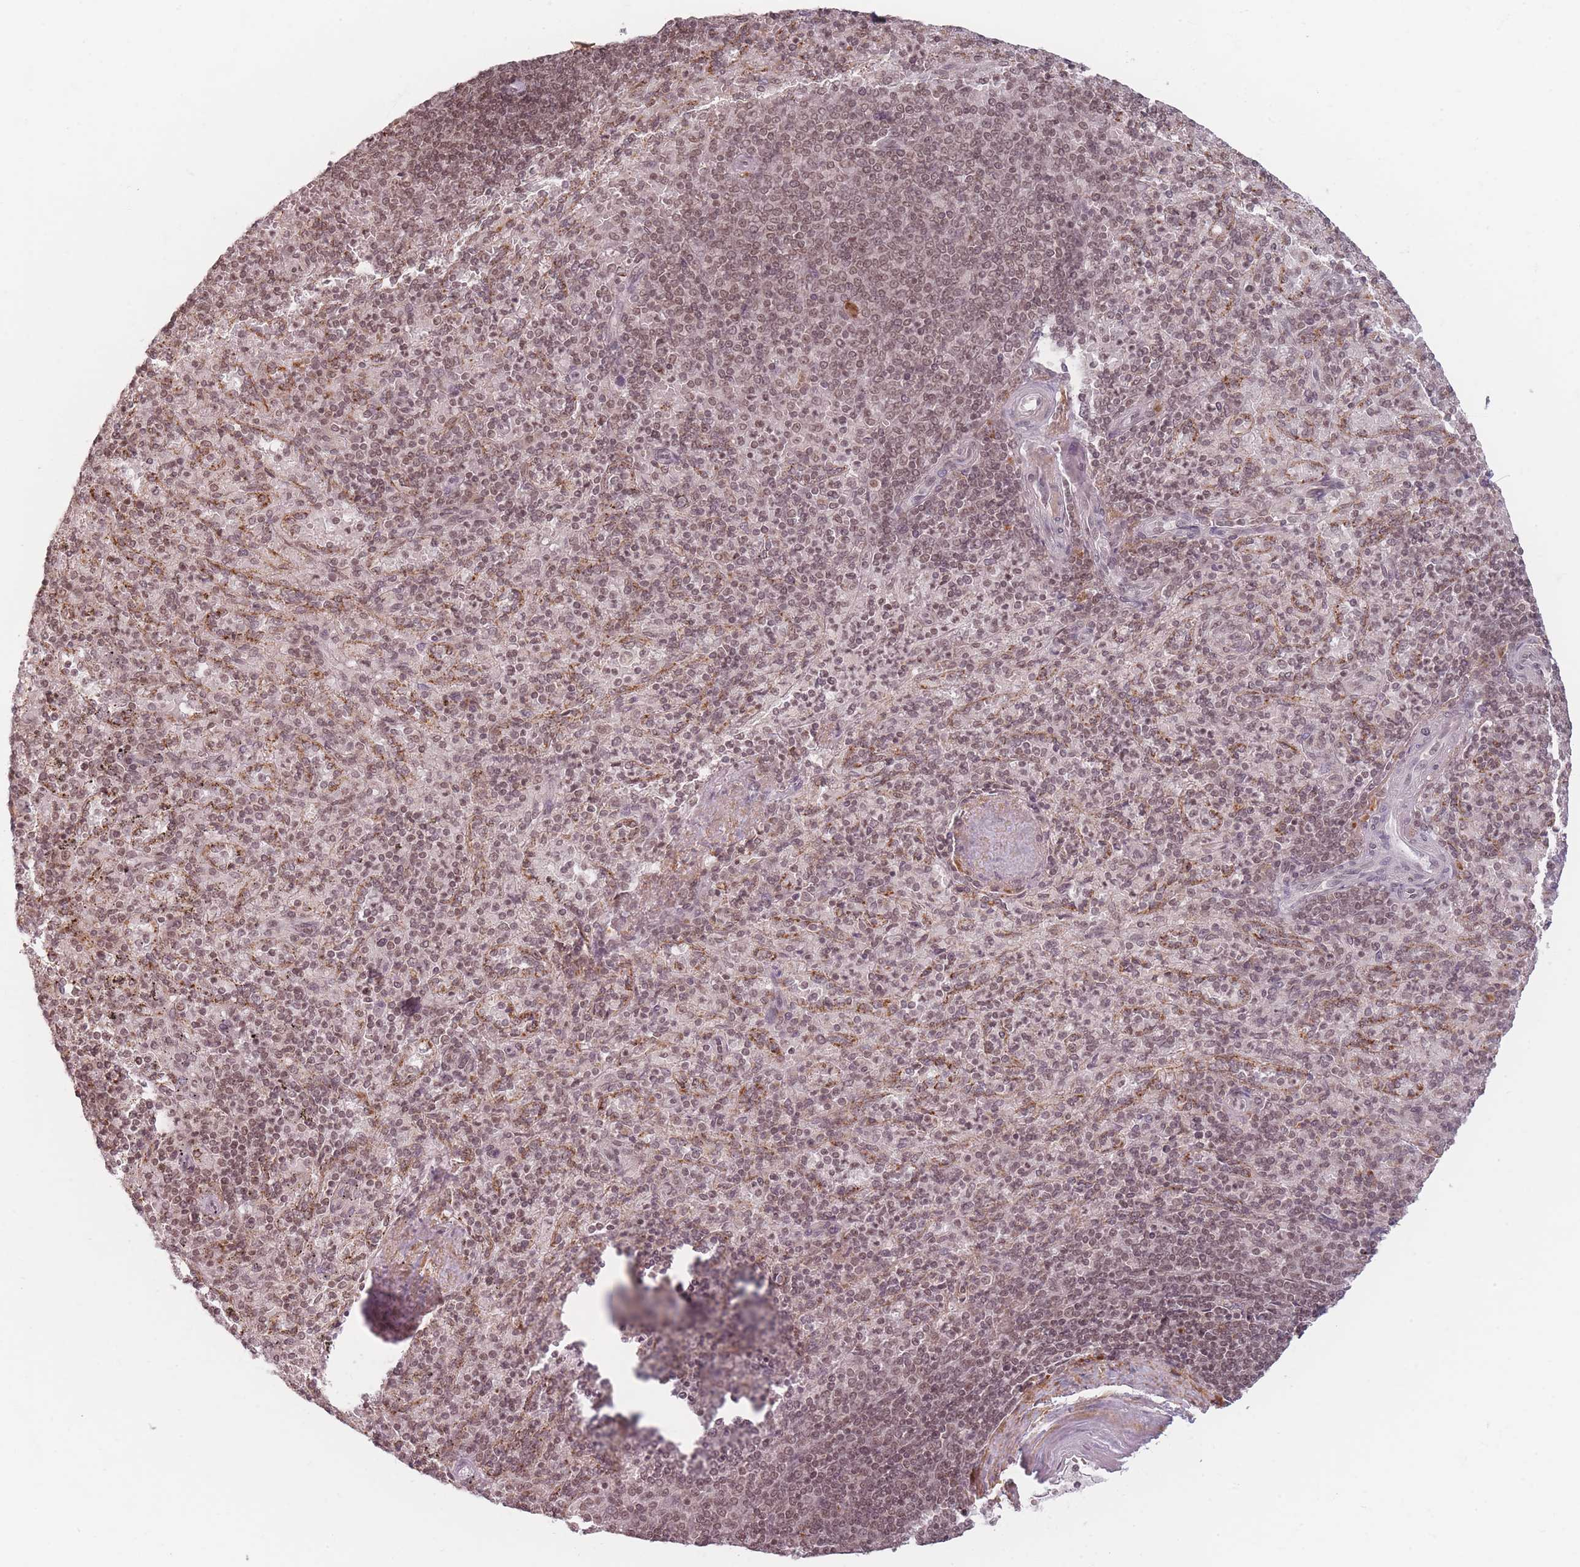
{"staining": {"intensity": "weak", "quantity": "25%-75%", "location": "nuclear"}, "tissue": "spleen", "cell_type": "Cells in red pulp", "image_type": "normal", "snomed": [{"axis": "morphology", "description": "Normal tissue, NOS"}, {"axis": "topography", "description": "Spleen"}], "caption": "High-magnification brightfield microscopy of unremarkable spleen stained with DAB (3,3'-diaminobenzidine) (brown) and counterstained with hematoxylin (blue). cells in red pulp exhibit weak nuclear expression is seen in approximately25%-75% of cells.", "gene": "SPATA45", "patient": {"sex": "male", "age": 82}}